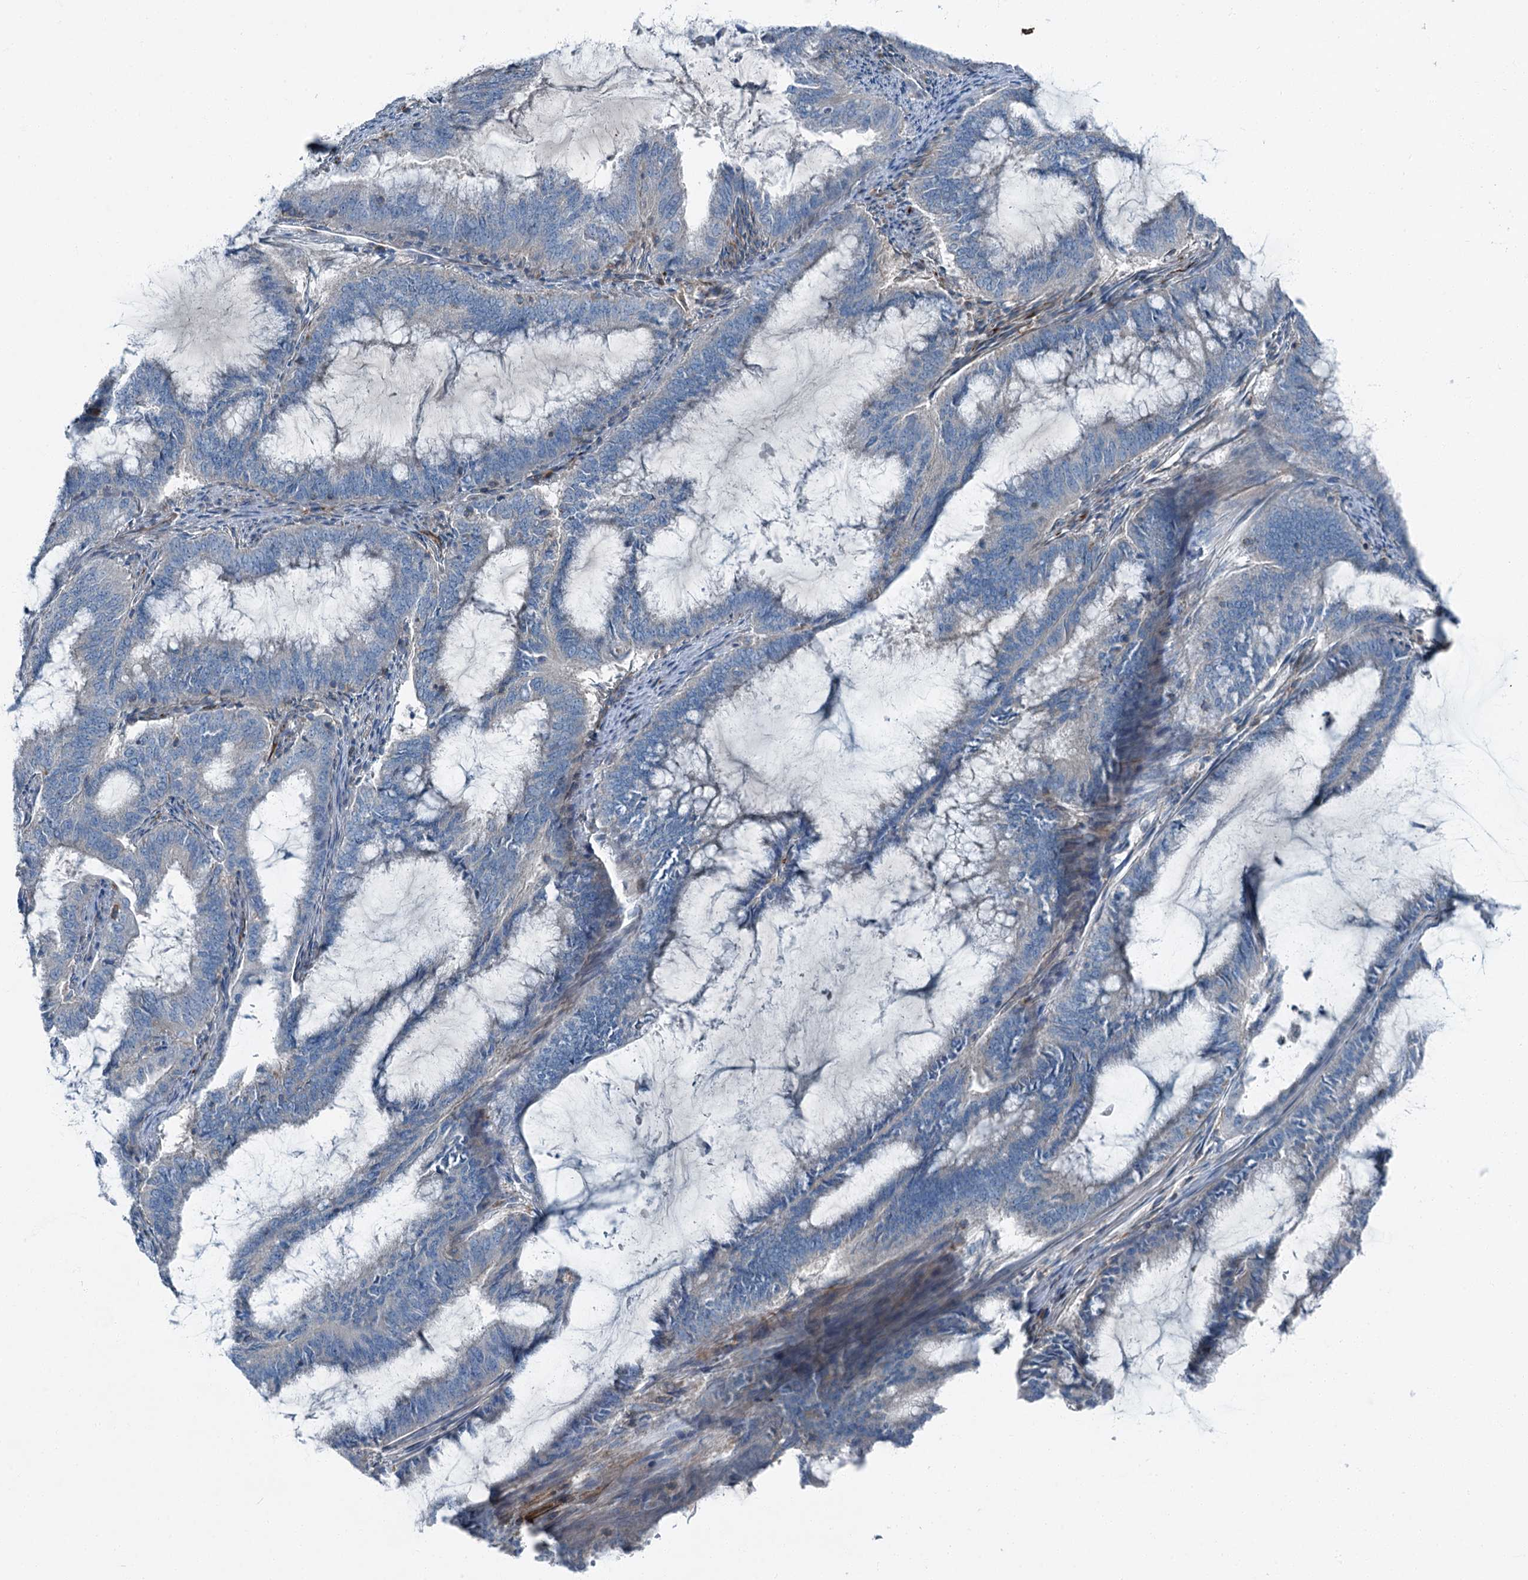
{"staining": {"intensity": "negative", "quantity": "none", "location": "none"}, "tissue": "endometrial cancer", "cell_type": "Tumor cells", "image_type": "cancer", "snomed": [{"axis": "morphology", "description": "Adenocarcinoma, NOS"}, {"axis": "topography", "description": "Endometrium"}], "caption": "DAB (3,3'-diaminobenzidine) immunohistochemical staining of human endometrial cancer (adenocarcinoma) demonstrates no significant expression in tumor cells. Nuclei are stained in blue.", "gene": "AXL", "patient": {"sex": "female", "age": 51}}